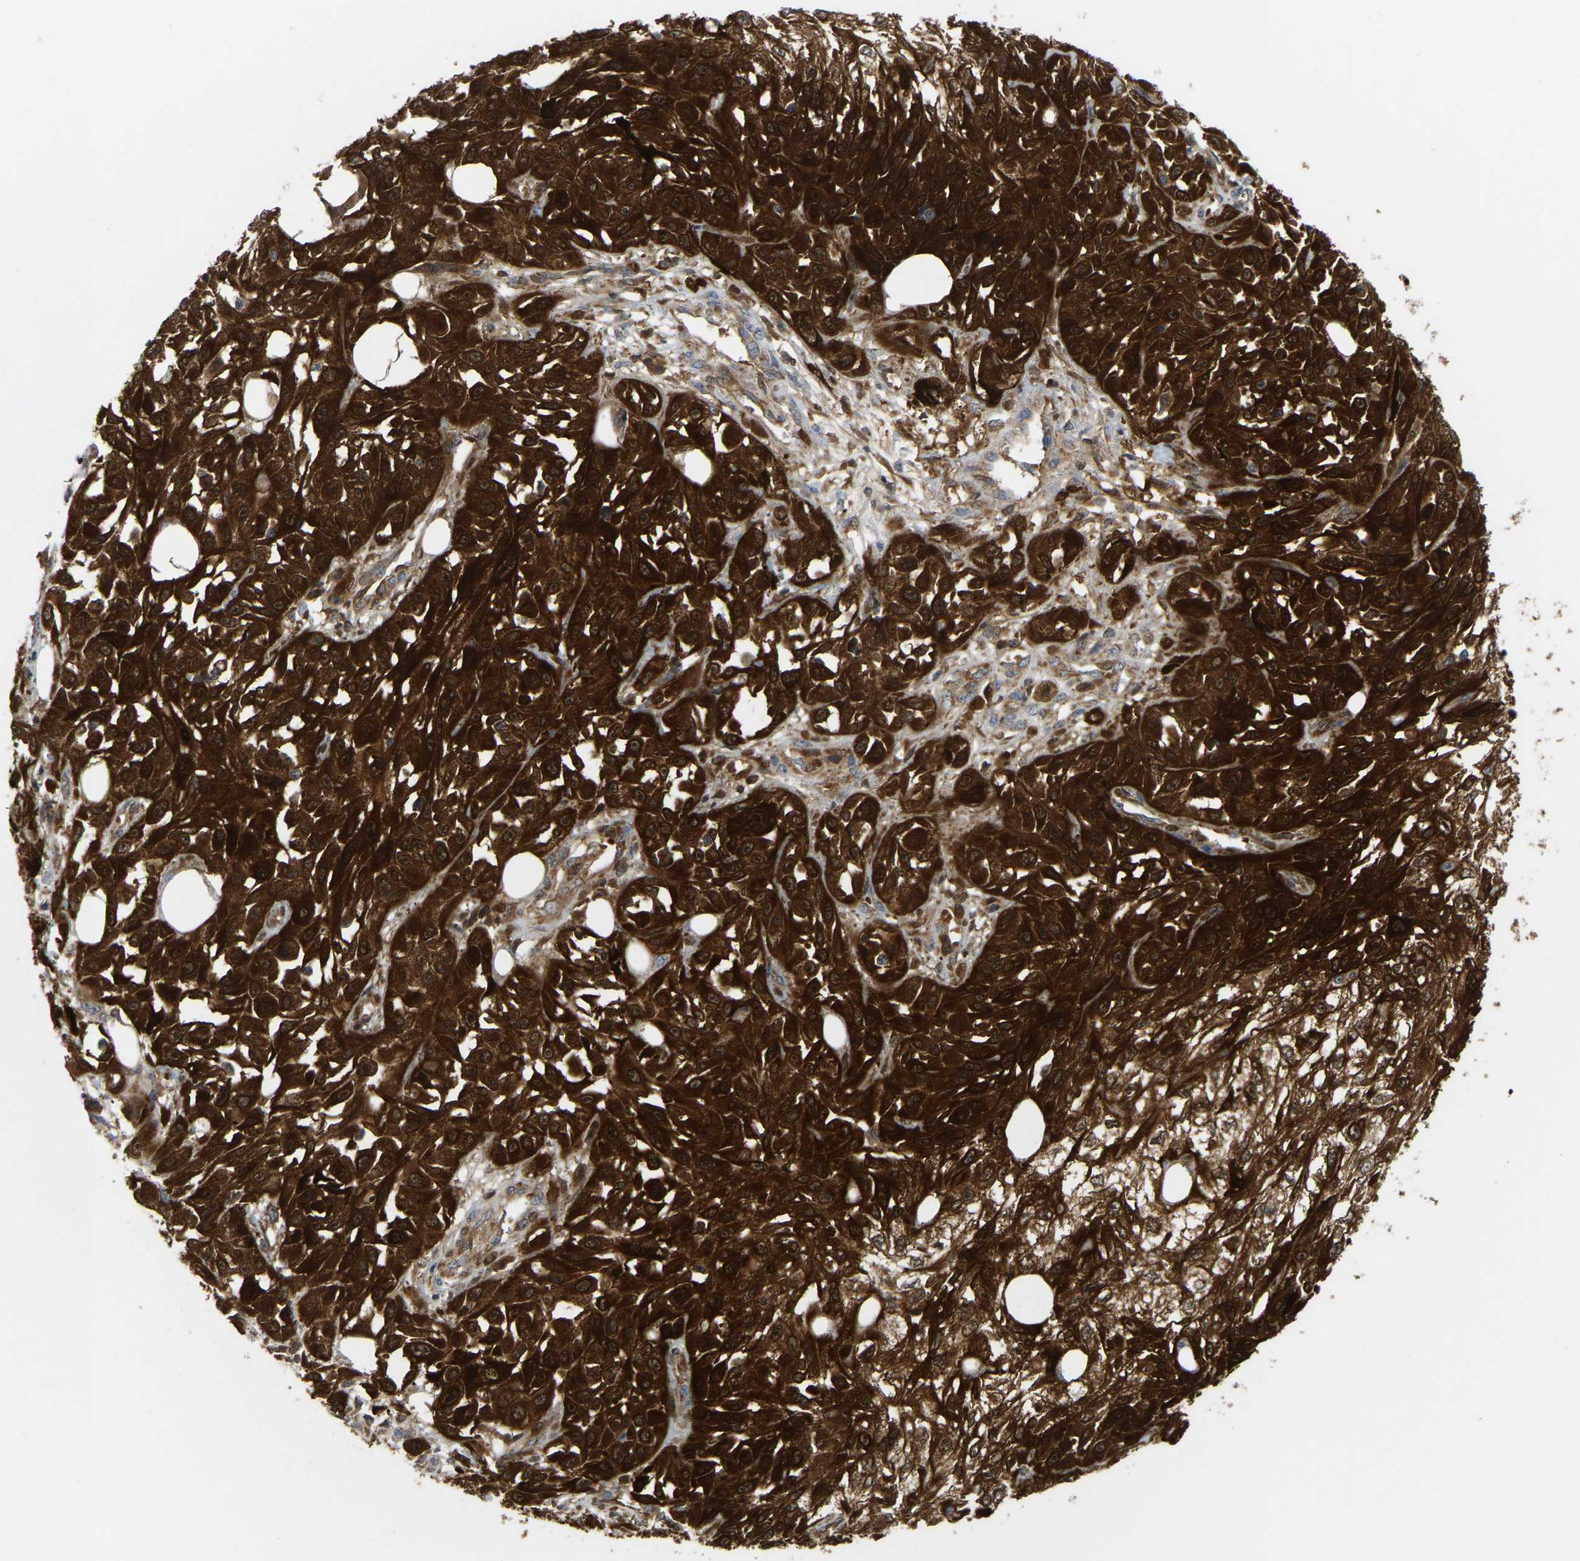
{"staining": {"intensity": "strong", "quantity": ">75%", "location": "cytoplasmic/membranous"}, "tissue": "skin cancer", "cell_type": "Tumor cells", "image_type": "cancer", "snomed": [{"axis": "morphology", "description": "Squamous cell carcinoma, NOS"}, {"axis": "morphology", "description": "Squamous cell carcinoma, metastatic, NOS"}, {"axis": "topography", "description": "Skin"}, {"axis": "topography", "description": "Lymph node"}], "caption": "Strong cytoplasmic/membranous protein expression is seen in about >75% of tumor cells in skin metastatic squamous cell carcinoma.", "gene": "SERPINB5", "patient": {"sex": "male", "age": 75}}